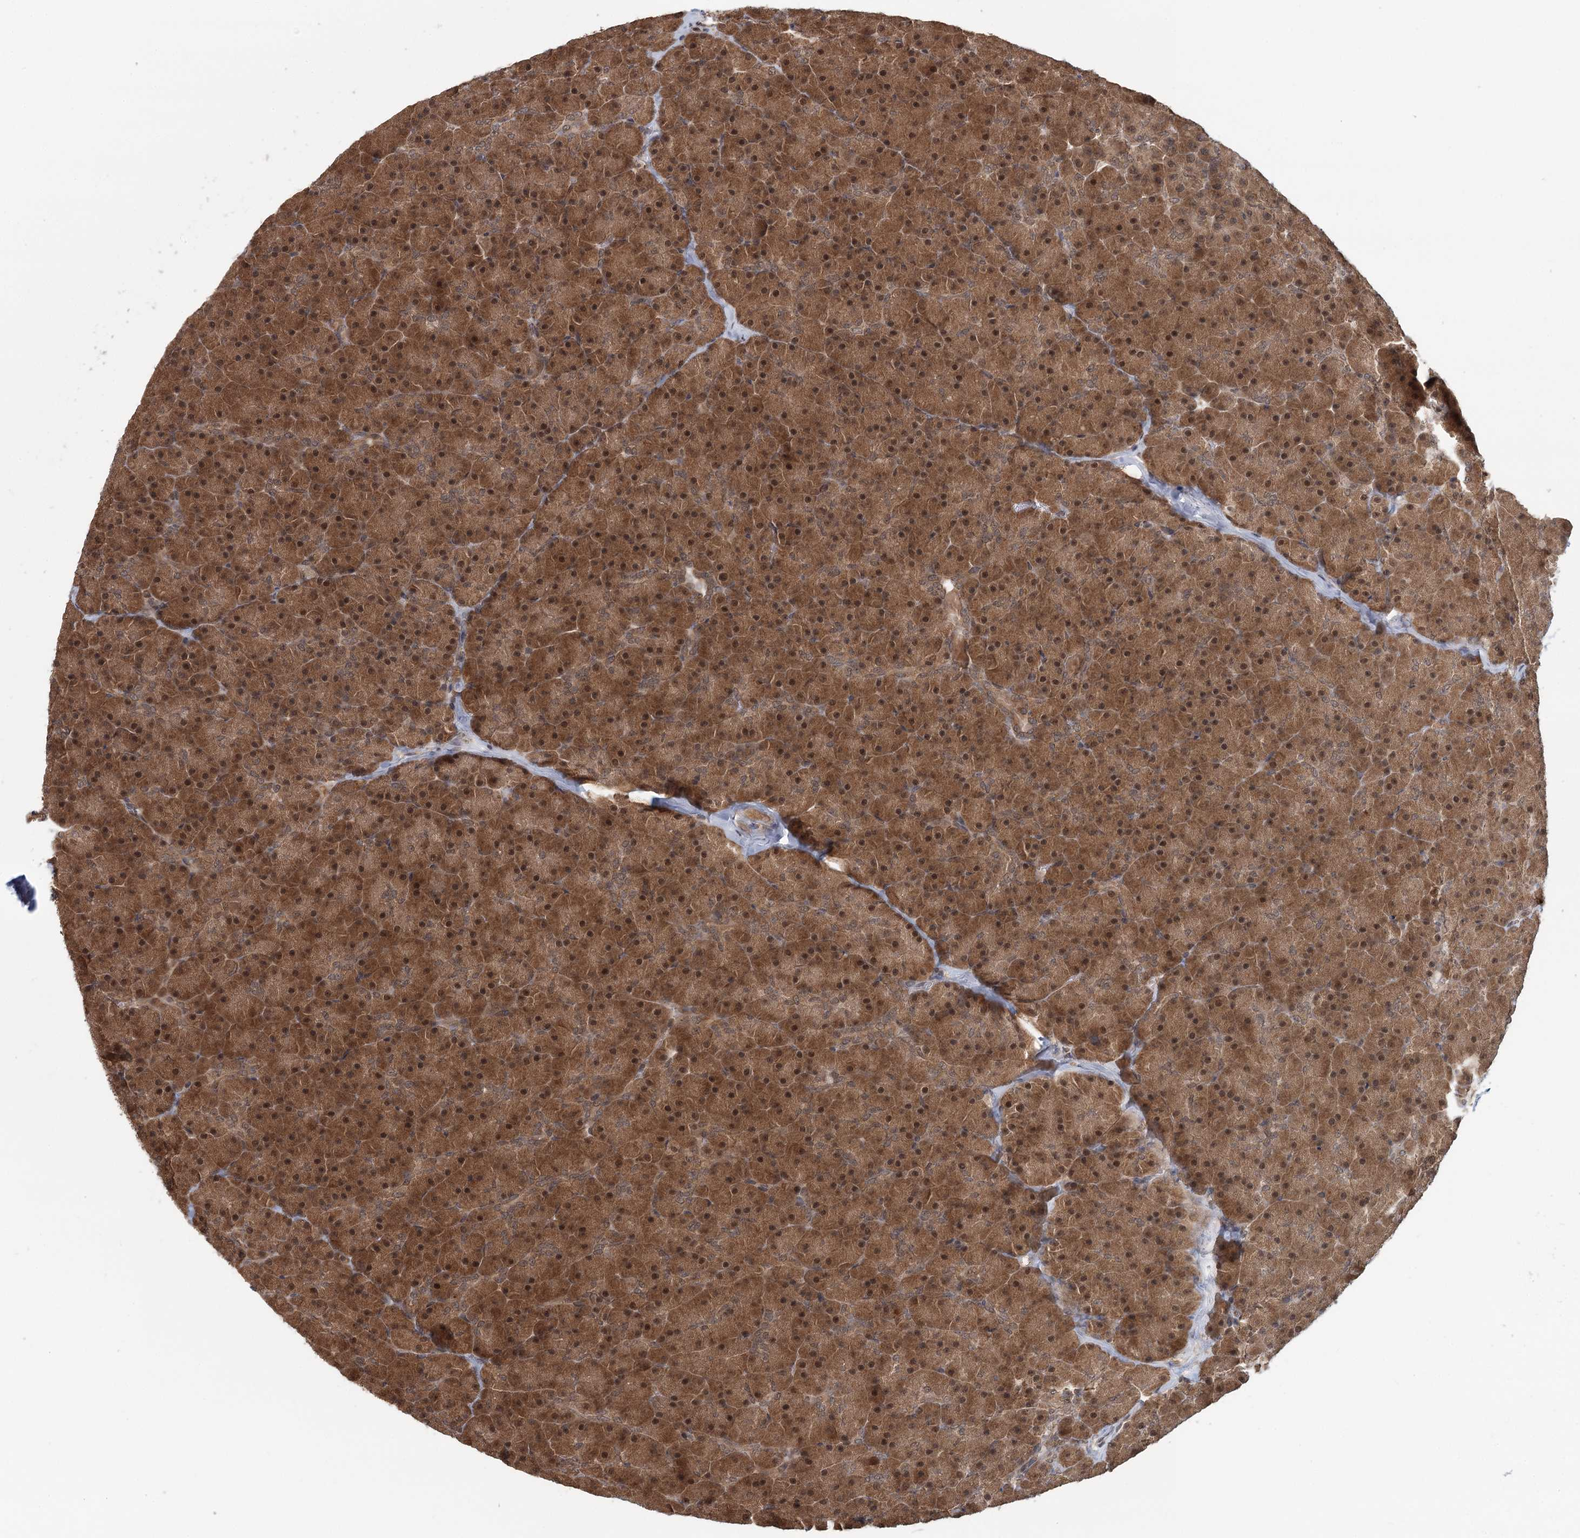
{"staining": {"intensity": "strong", "quantity": ">75%", "location": "cytoplasmic/membranous,nuclear"}, "tissue": "pancreas", "cell_type": "Exocrine glandular cells", "image_type": "normal", "snomed": [{"axis": "morphology", "description": "Normal tissue, NOS"}, {"axis": "topography", "description": "Pancreas"}], "caption": "DAB (3,3'-diaminobenzidine) immunohistochemical staining of unremarkable human pancreas displays strong cytoplasmic/membranous,nuclear protein positivity in about >75% of exocrine glandular cells.", "gene": "N6AMT1", "patient": {"sex": "male", "age": 36}}